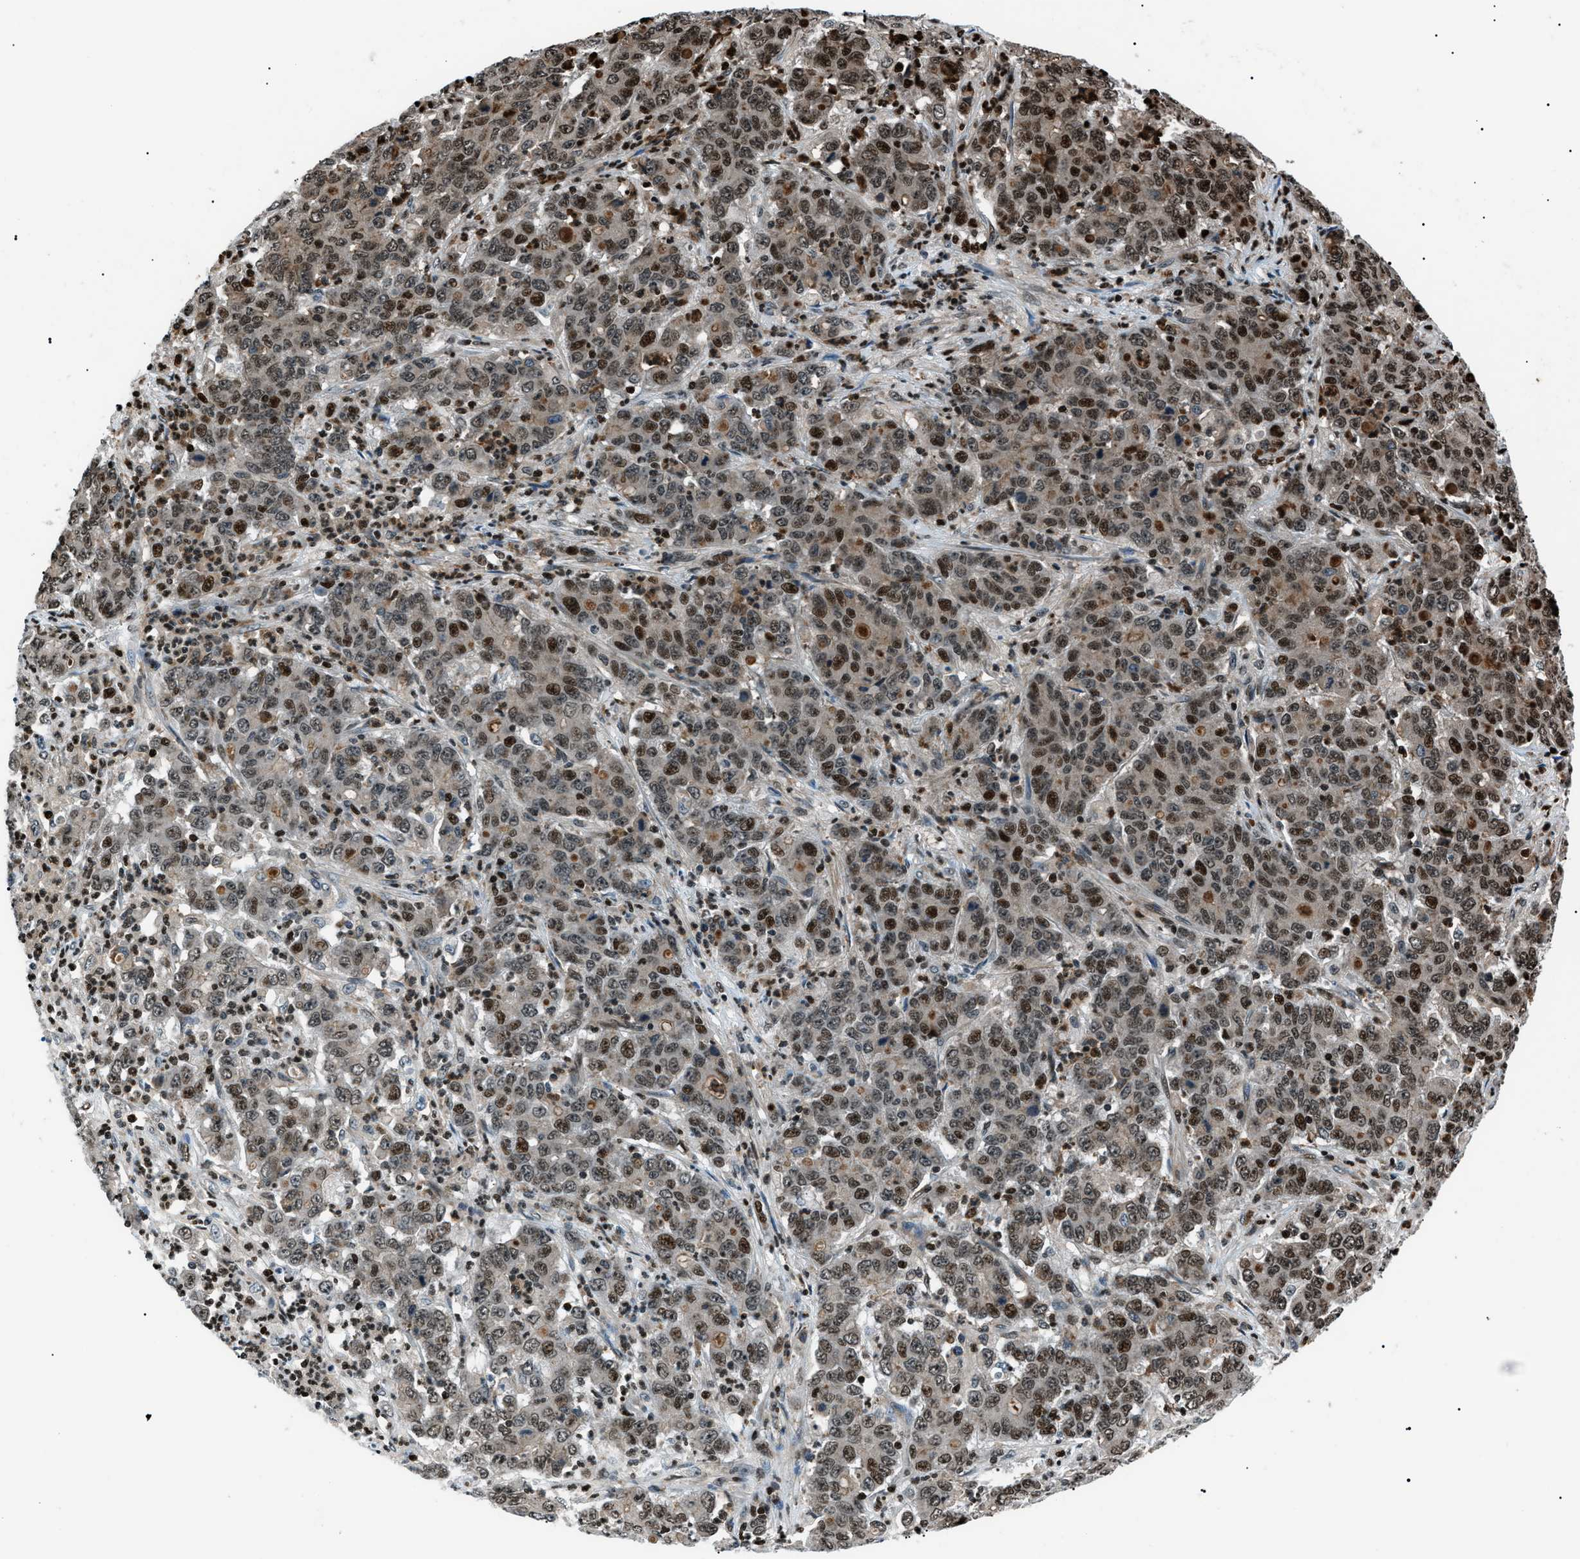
{"staining": {"intensity": "moderate", "quantity": ">75%", "location": "nuclear"}, "tissue": "stomach cancer", "cell_type": "Tumor cells", "image_type": "cancer", "snomed": [{"axis": "morphology", "description": "Adenocarcinoma, NOS"}, {"axis": "topography", "description": "Stomach, lower"}], "caption": "Stomach adenocarcinoma stained with IHC shows moderate nuclear expression in approximately >75% of tumor cells.", "gene": "PRKX", "patient": {"sex": "female", "age": 71}}